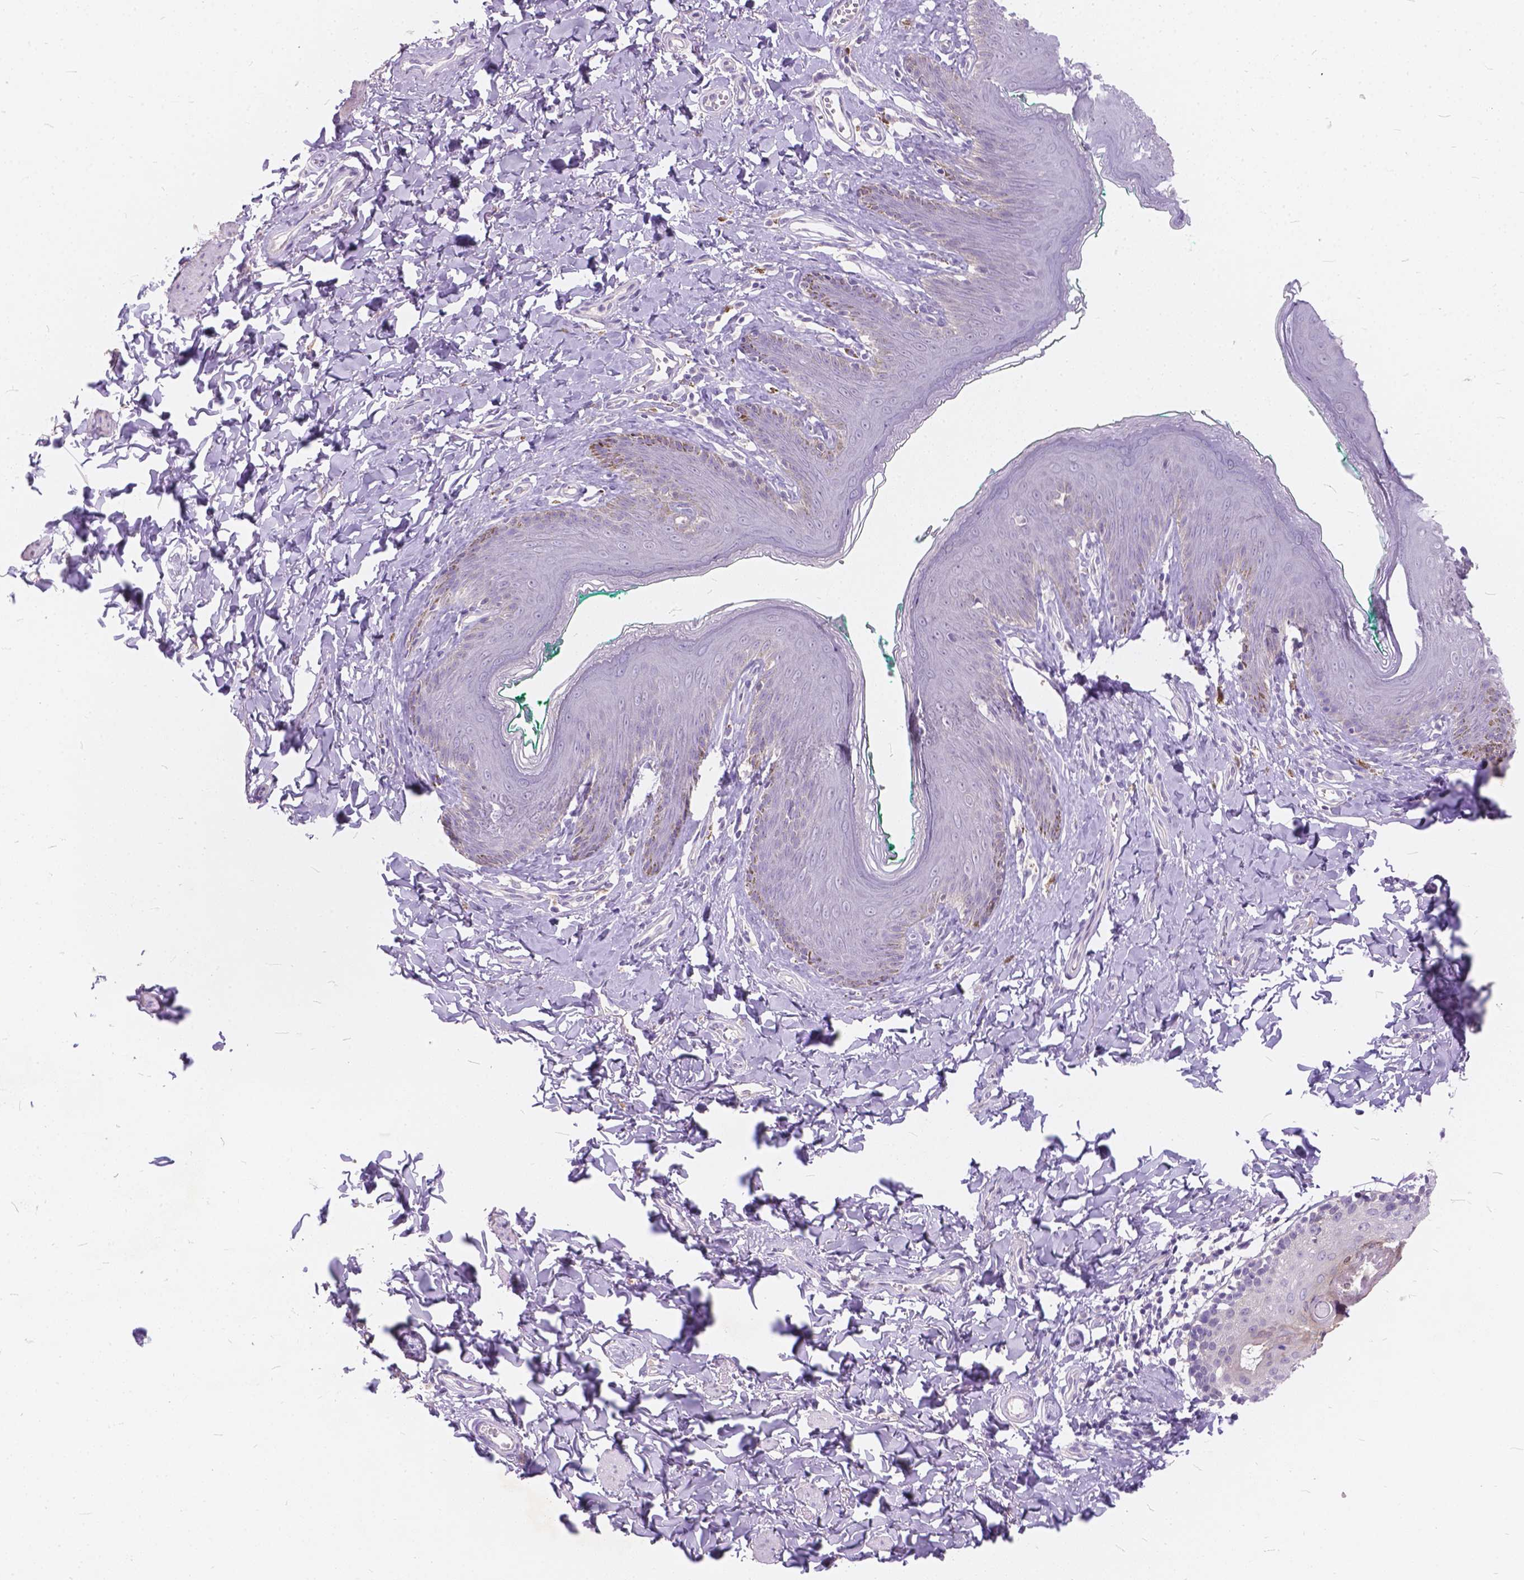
{"staining": {"intensity": "negative", "quantity": "none", "location": "none"}, "tissue": "skin", "cell_type": "Epidermal cells", "image_type": "normal", "snomed": [{"axis": "morphology", "description": "Normal tissue, NOS"}, {"axis": "topography", "description": "Vulva"}], "caption": "A high-resolution photomicrograph shows IHC staining of normal skin, which demonstrates no significant positivity in epidermal cells.", "gene": "PEX11G", "patient": {"sex": "female", "age": 66}}